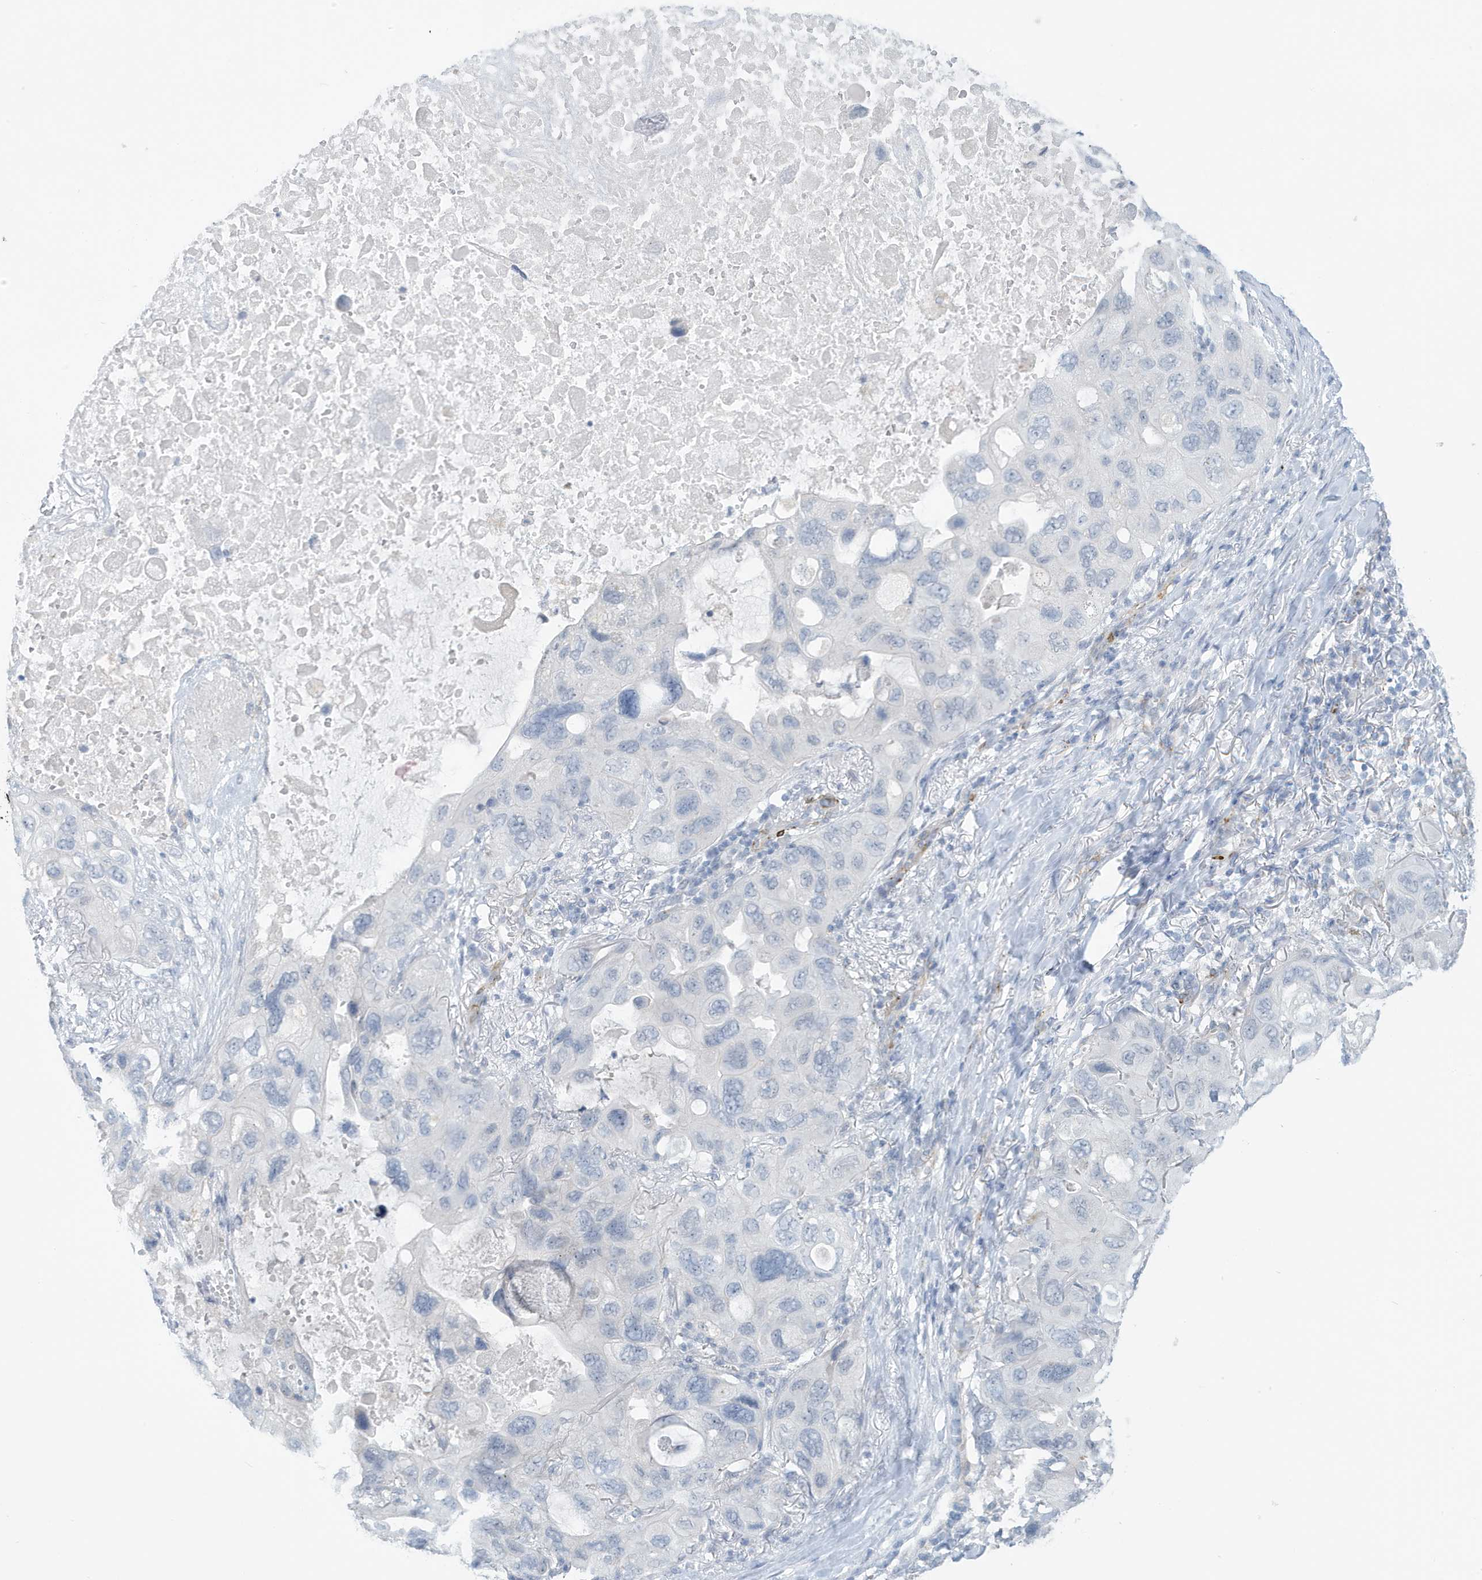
{"staining": {"intensity": "negative", "quantity": "none", "location": "none"}, "tissue": "lung cancer", "cell_type": "Tumor cells", "image_type": "cancer", "snomed": [{"axis": "morphology", "description": "Squamous cell carcinoma, NOS"}, {"axis": "topography", "description": "Lung"}], "caption": "Histopathology image shows no significant protein positivity in tumor cells of lung cancer (squamous cell carcinoma). The staining is performed using DAB brown chromogen with nuclei counter-stained in using hematoxylin.", "gene": "PERM1", "patient": {"sex": "female", "age": 73}}